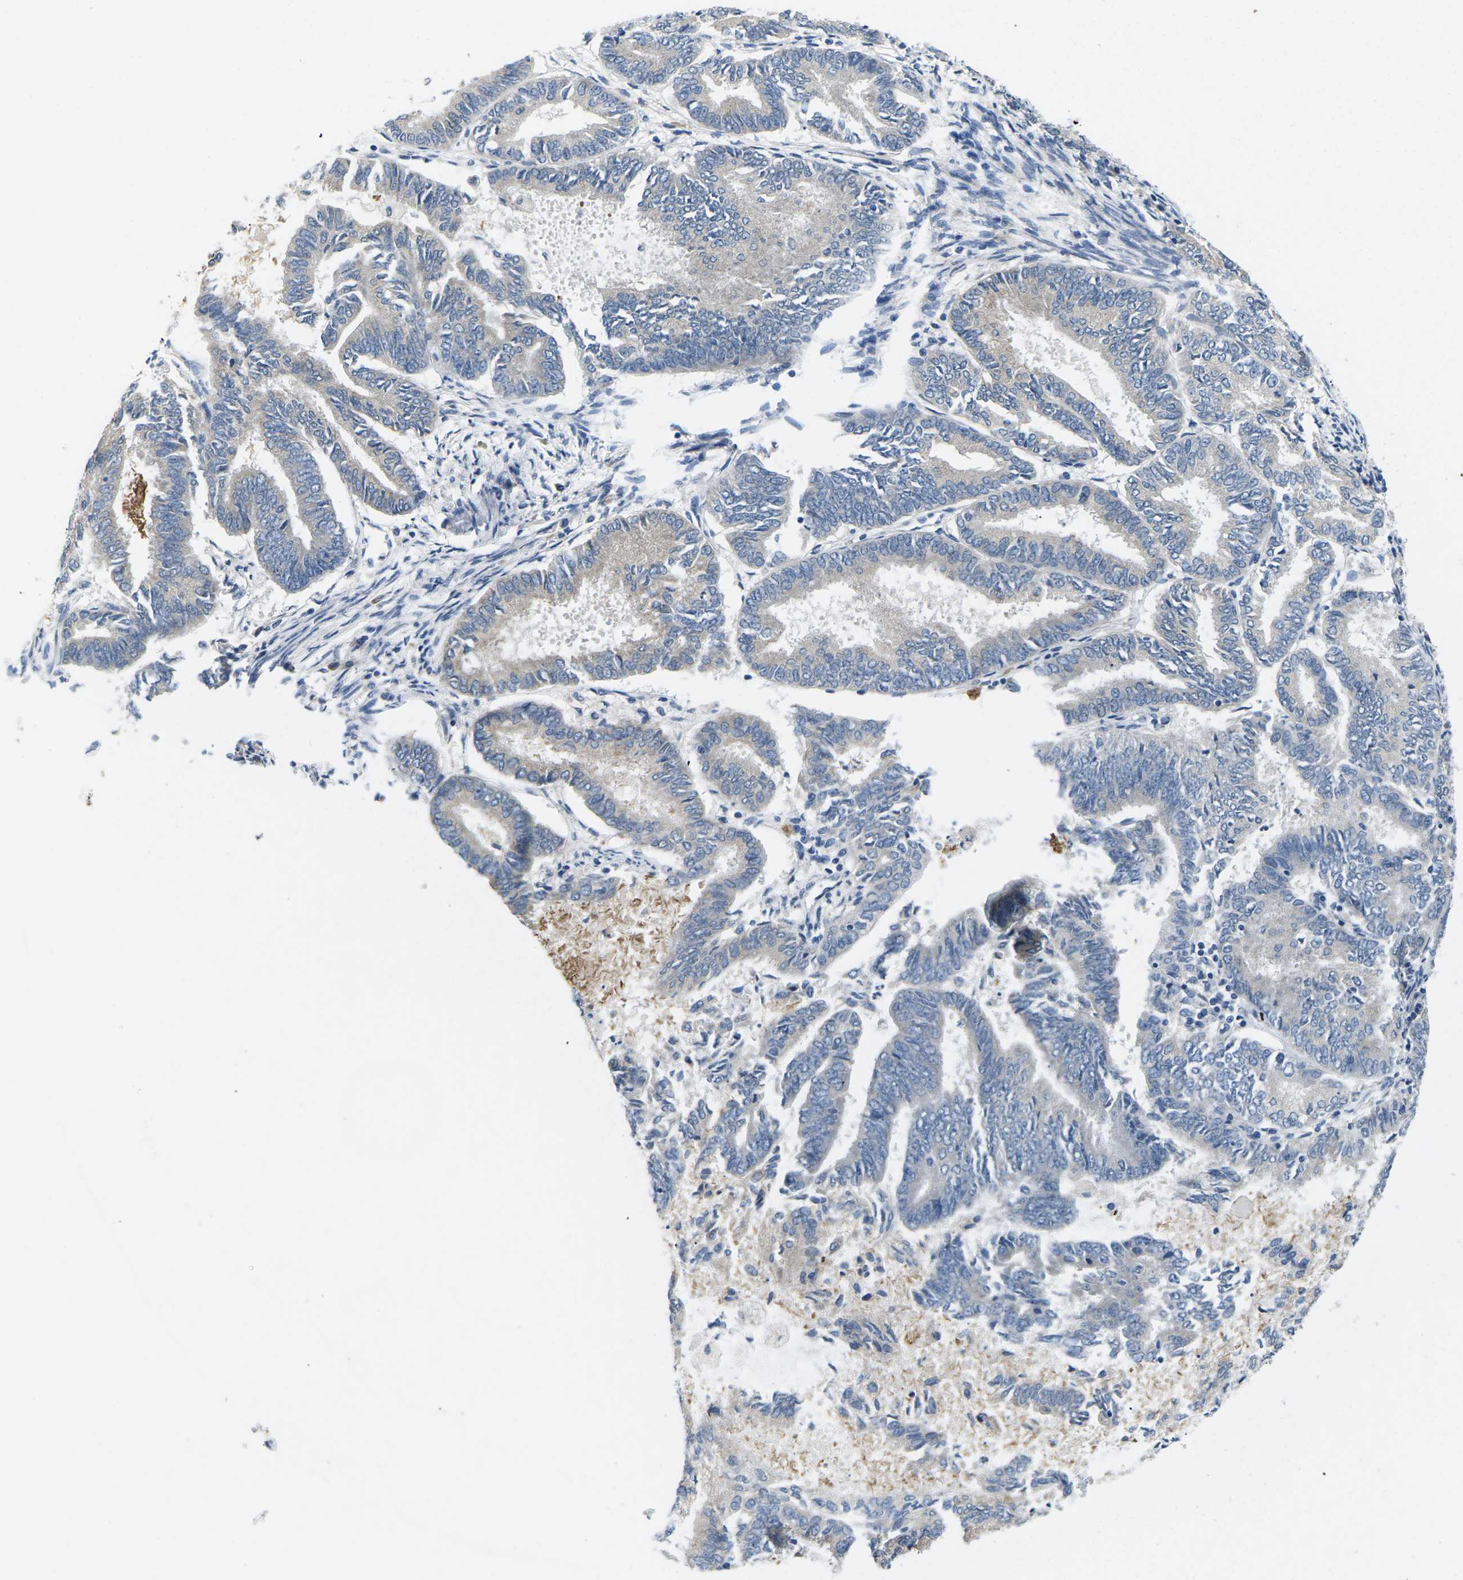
{"staining": {"intensity": "negative", "quantity": "none", "location": "none"}, "tissue": "endometrial cancer", "cell_type": "Tumor cells", "image_type": "cancer", "snomed": [{"axis": "morphology", "description": "Adenocarcinoma, NOS"}, {"axis": "topography", "description": "Endometrium"}], "caption": "Protein analysis of endometrial cancer exhibits no significant positivity in tumor cells.", "gene": "ERGIC3", "patient": {"sex": "female", "age": 86}}